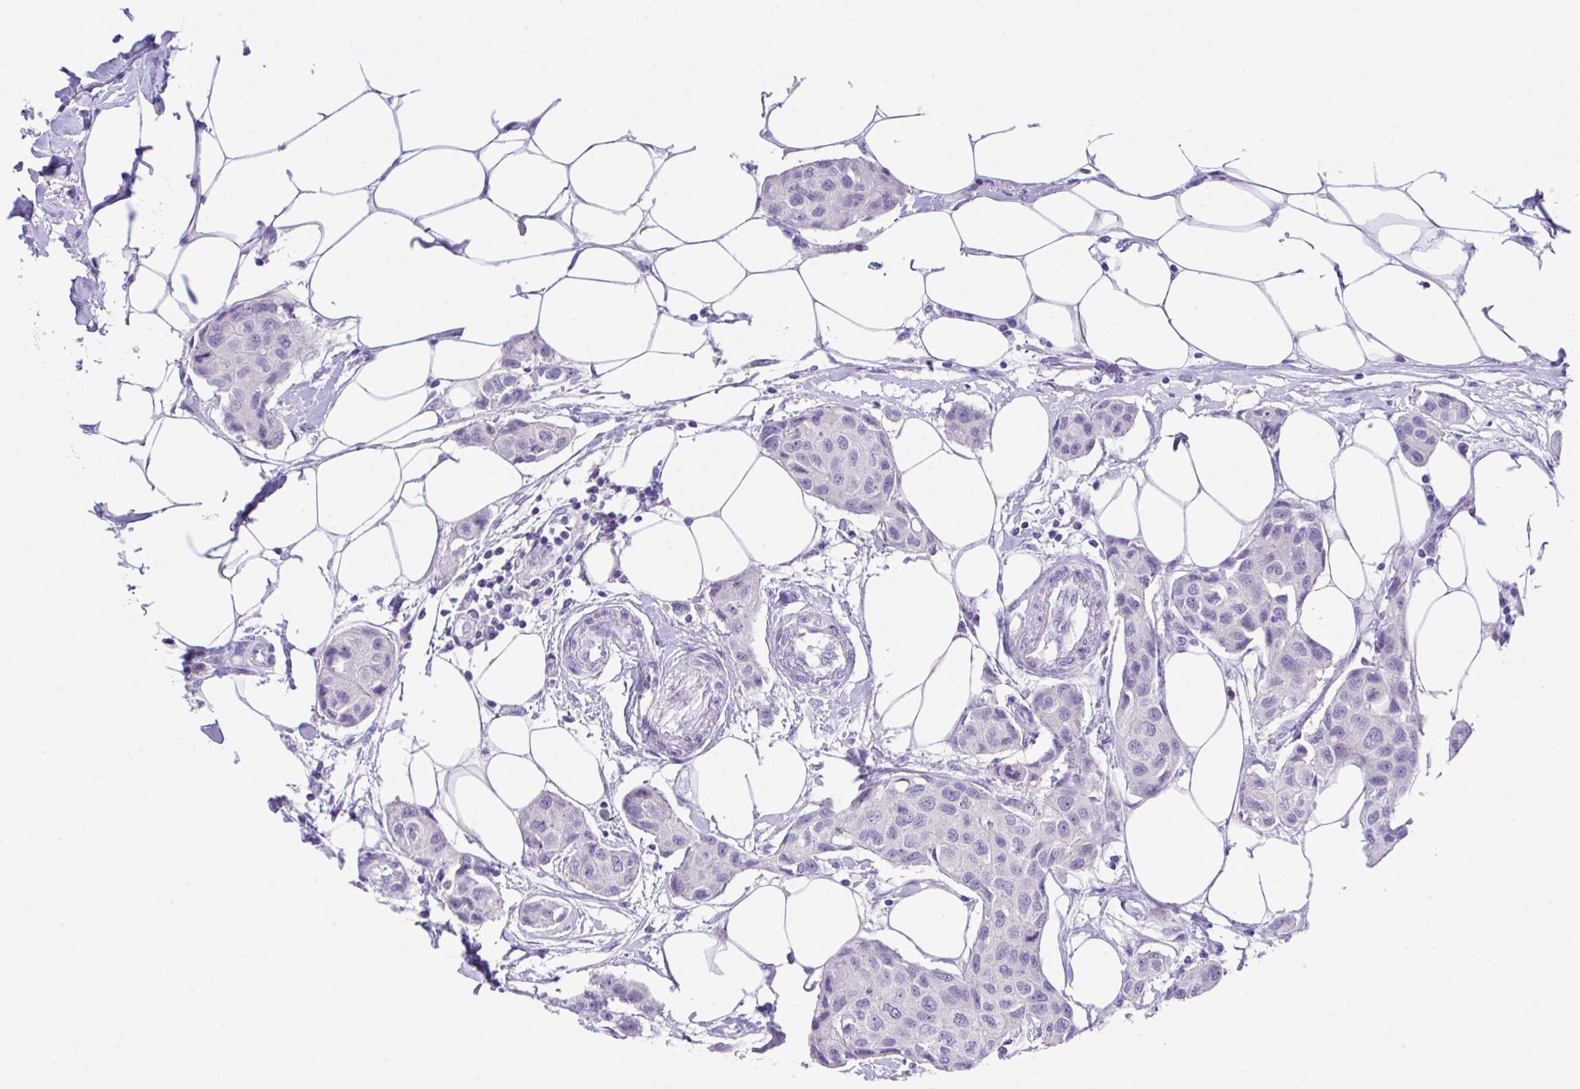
{"staining": {"intensity": "negative", "quantity": "none", "location": "none"}, "tissue": "breast cancer", "cell_type": "Tumor cells", "image_type": "cancer", "snomed": [{"axis": "morphology", "description": "Duct carcinoma"}, {"axis": "topography", "description": "Breast"}, {"axis": "topography", "description": "Lymph node"}], "caption": "This micrograph is of breast infiltrating ductal carcinoma stained with IHC to label a protein in brown with the nuclei are counter-stained blue. There is no expression in tumor cells. The staining is performed using DAB brown chromogen with nuclei counter-stained in using hematoxylin.", "gene": "HOXB4", "patient": {"sex": "female", "age": 80}}